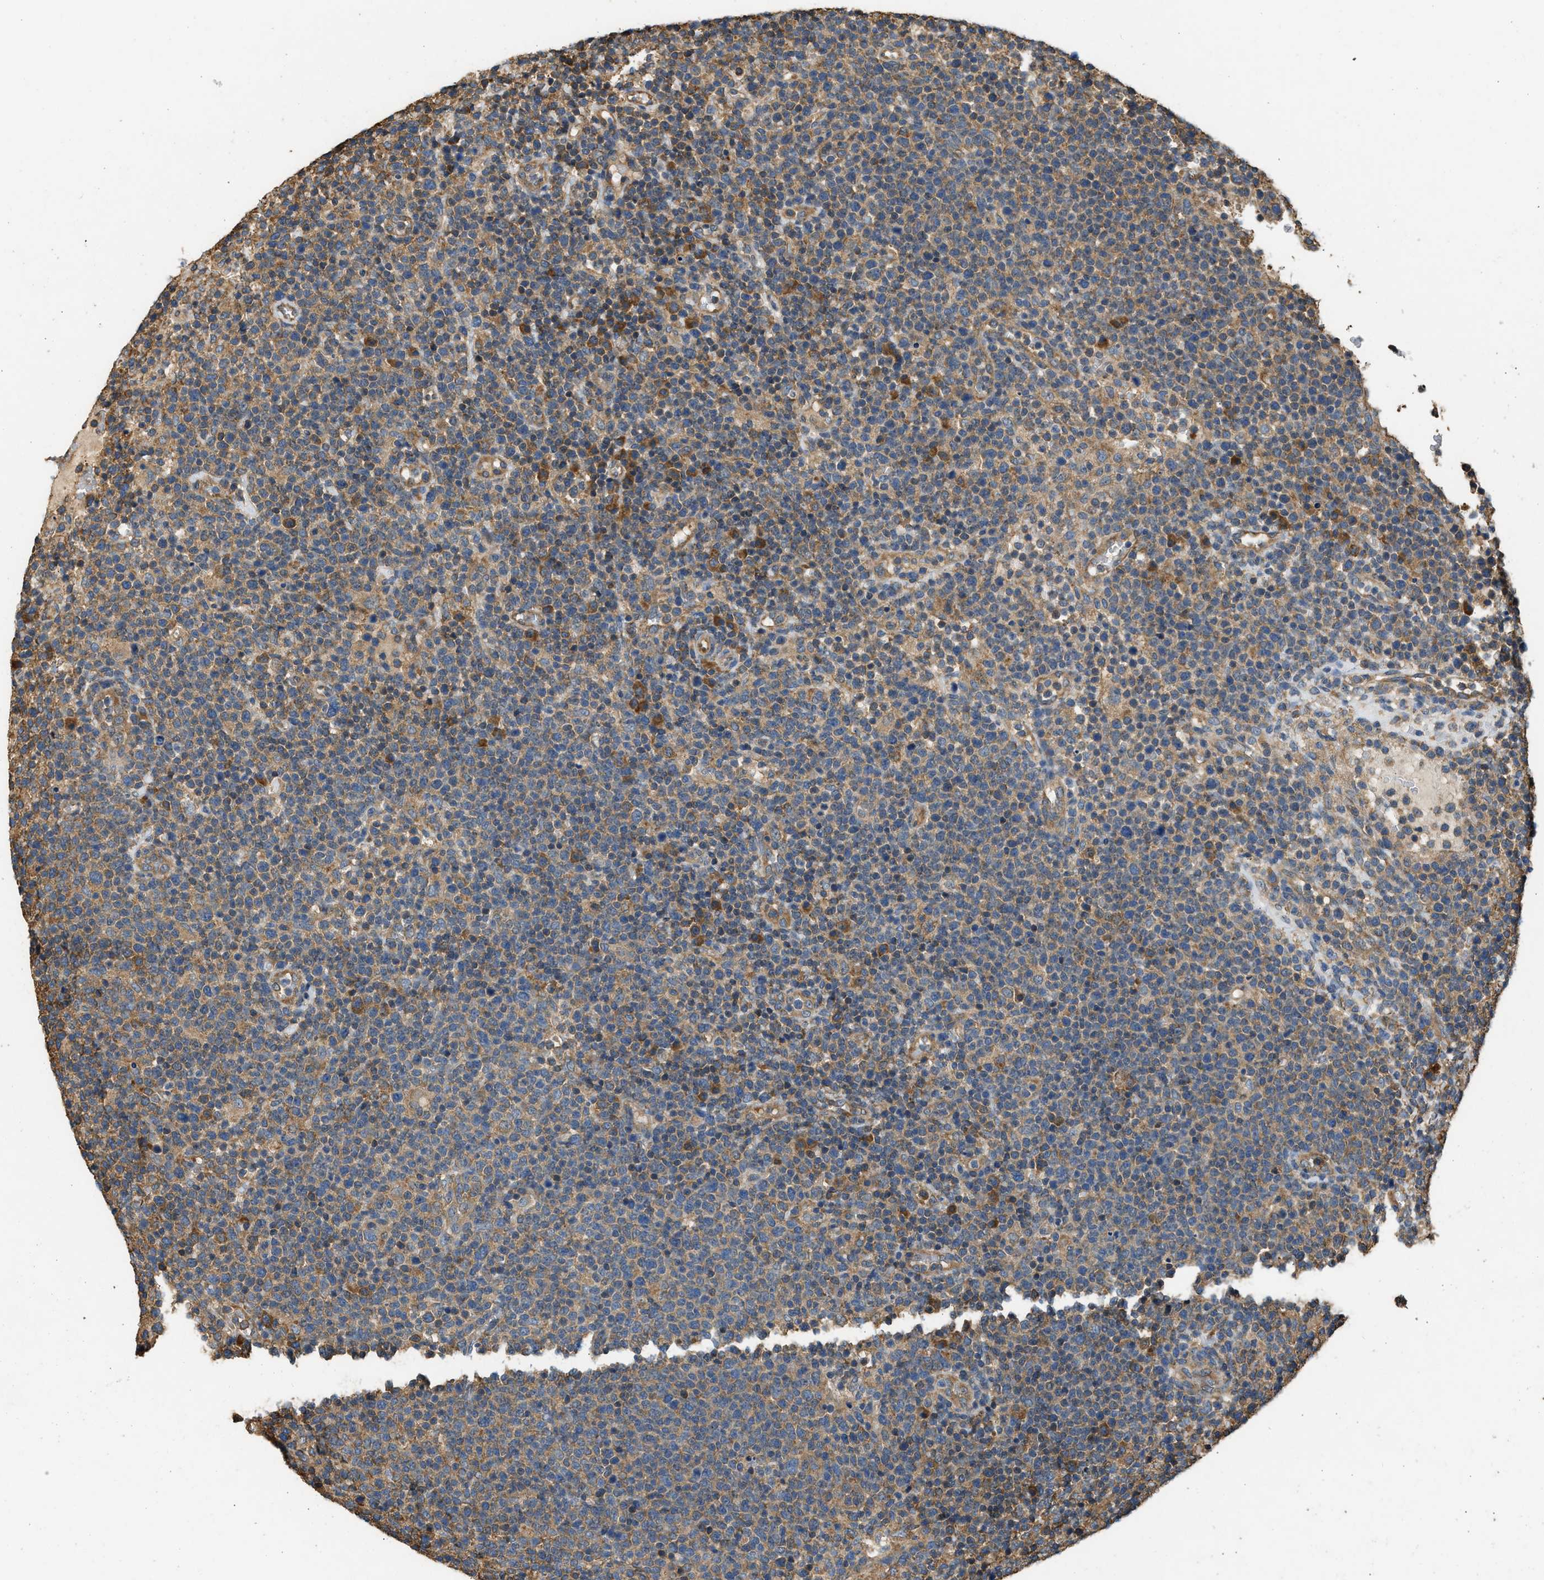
{"staining": {"intensity": "moderate", "quantity": ">75%", "location": "cytoplasmic/membranous"}, "tissue": "lymphoma", "cell_type": "Tumor cells", "image_type": "cancer", "snomed": [{"axis": "morphology", "description": "Malignant lymphoma, non-Hodgkin's type, High grade"}, {"axis": "topography", "description": "Lymph node"}], "caption": "This micrograph exhibits IHC staining of human malignant lymphoma, non-Hodgkin's type (high-grade), with medium moderate cytoplasmic/membranous expression in about >75% of tumor cells.", "gene": "SLC36A4", "patient": {"sex": "male", "age": 61}}